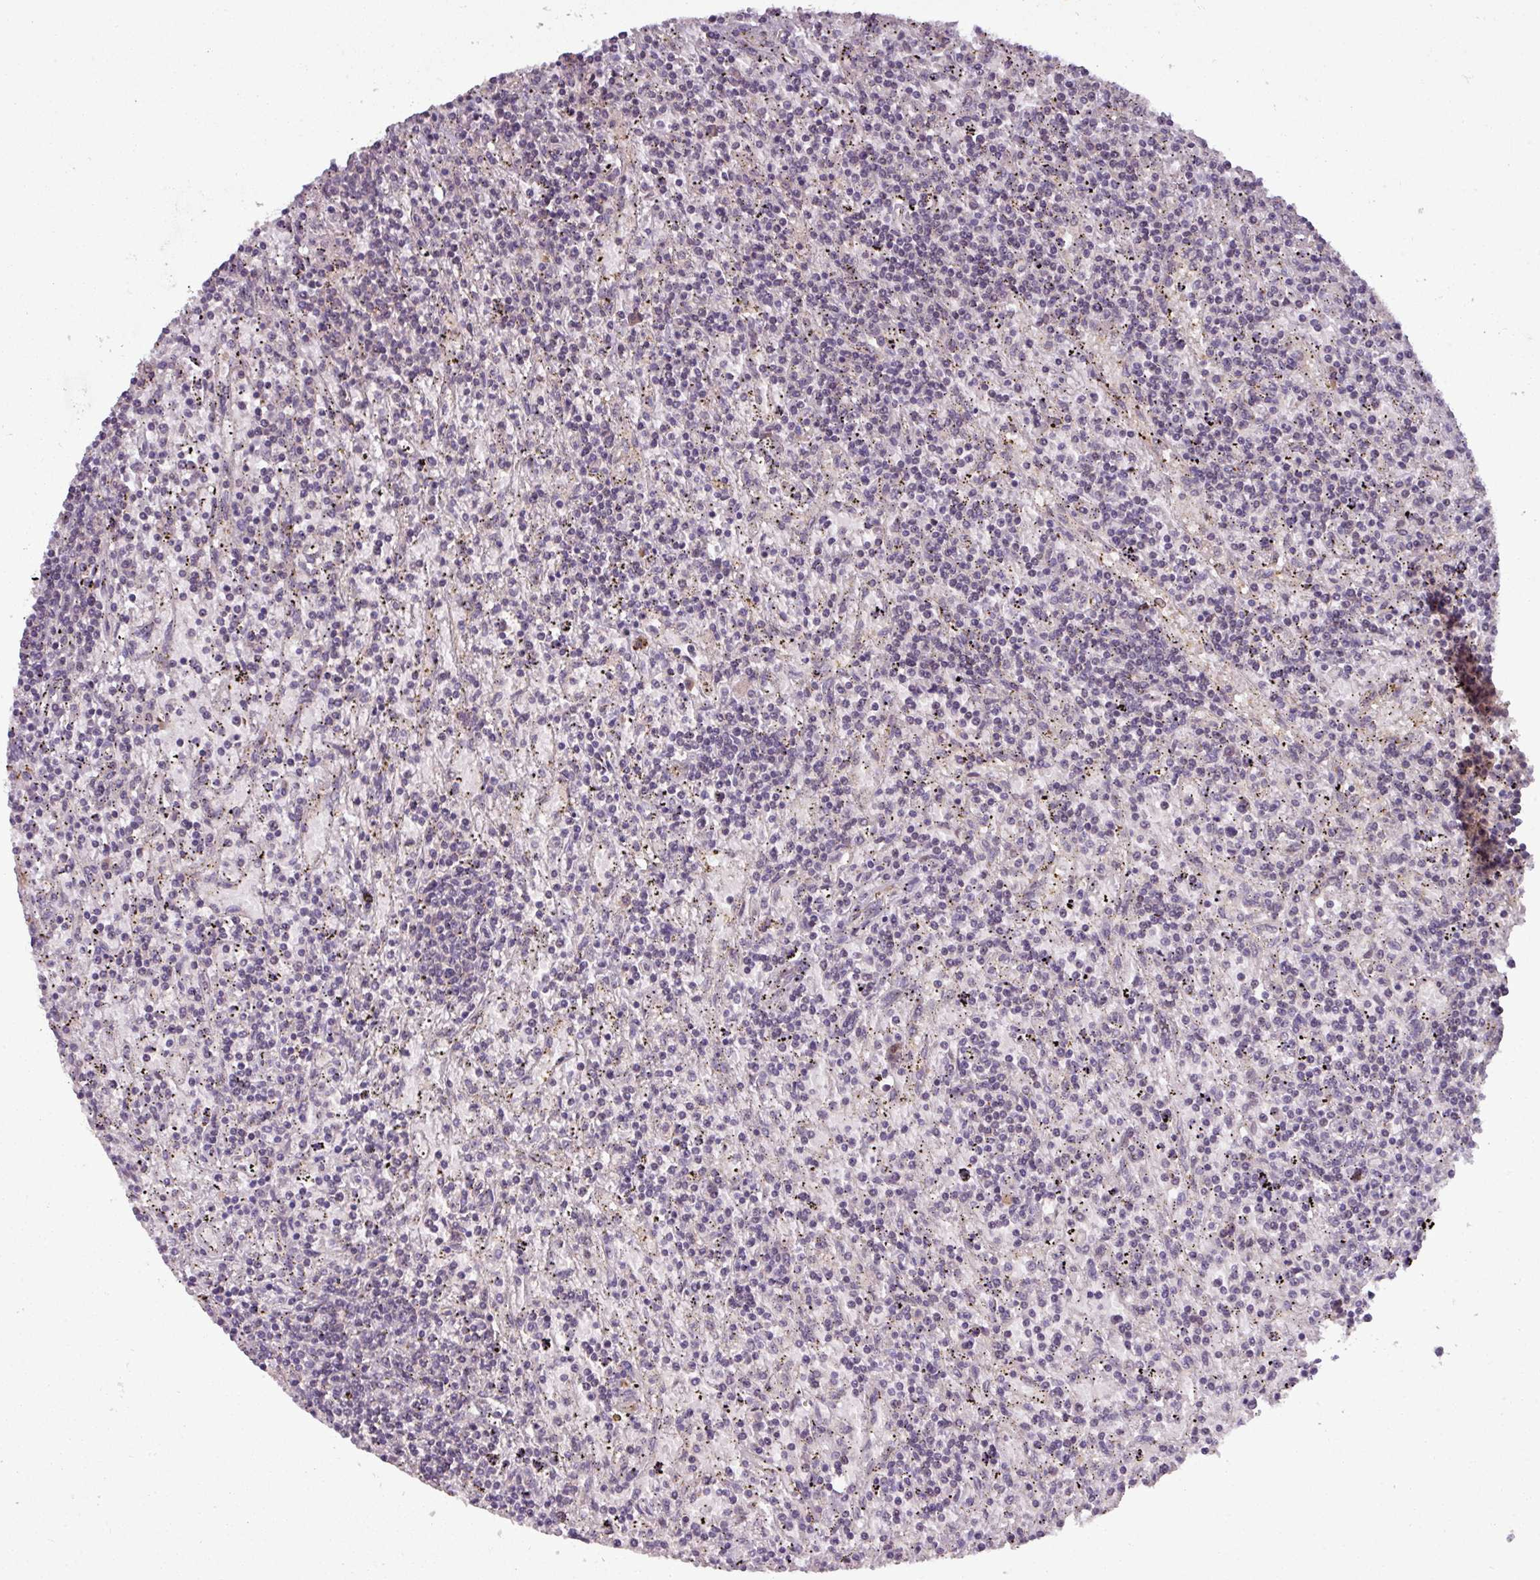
{"staining": {"intensity": "negative", "quantity": "none", "location": "none"}, "tissue": "lymphoma", "cell_type": "Tumor cells", "image_type": "cancer", "snomed": [{"axis": "morphology", "description": "Malignant lymphoma, non-Hodgkin's type, Low grade"}, {"axis": "topography", "description": "Spleen"}], "caption": "This is an IHC image of lymphoma. There is no positivity in tumor cells.", "gene": "PUS1", "patient": {"sex": "male", "age": 76}}